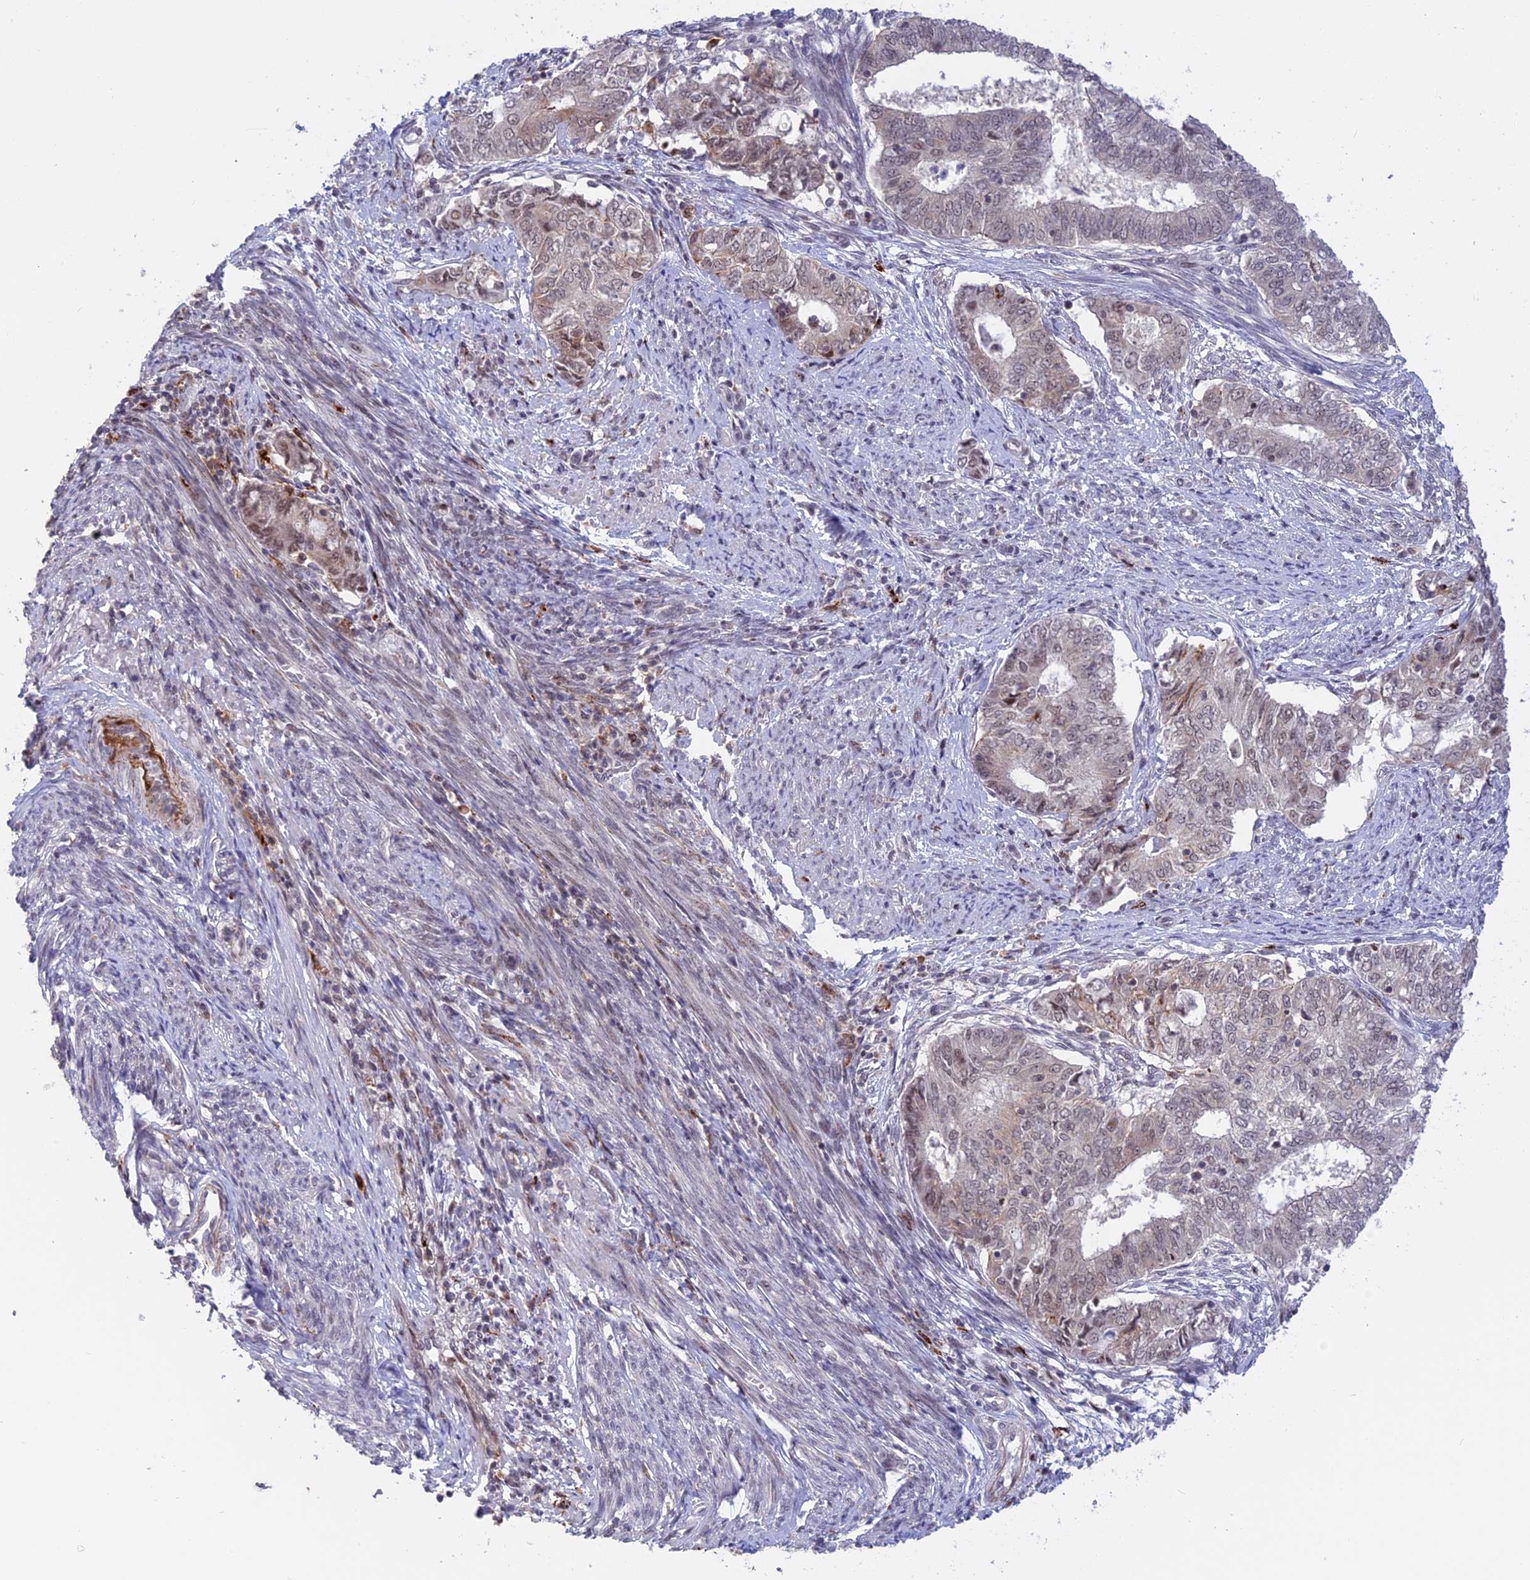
{"staining": {"intensity": "weak", "quantity": "<25%", "location": "nuclear"}, "tissue": "endometrial cancer", "cell_type": "Tumor cells", "image_type": "cancer", "snomed": [{"axis": "morphology", "description": "Adenocarcinoma, NOS"}, {"axis": "topography", "description": "Endometrium"}], "caption": "DAB immunohistochemical staining of human endometrial cancer reveals no significant expression in tumor cells. Brightfield microscopy of immunohistochemistry (IHC) stained with DAB (3,3'-diaminobenzidine) (brown) and hematoxylin (blue), captured at high magnification.", "gene": "POLR2C", "patient": {"sex": "female", "age": 62}}